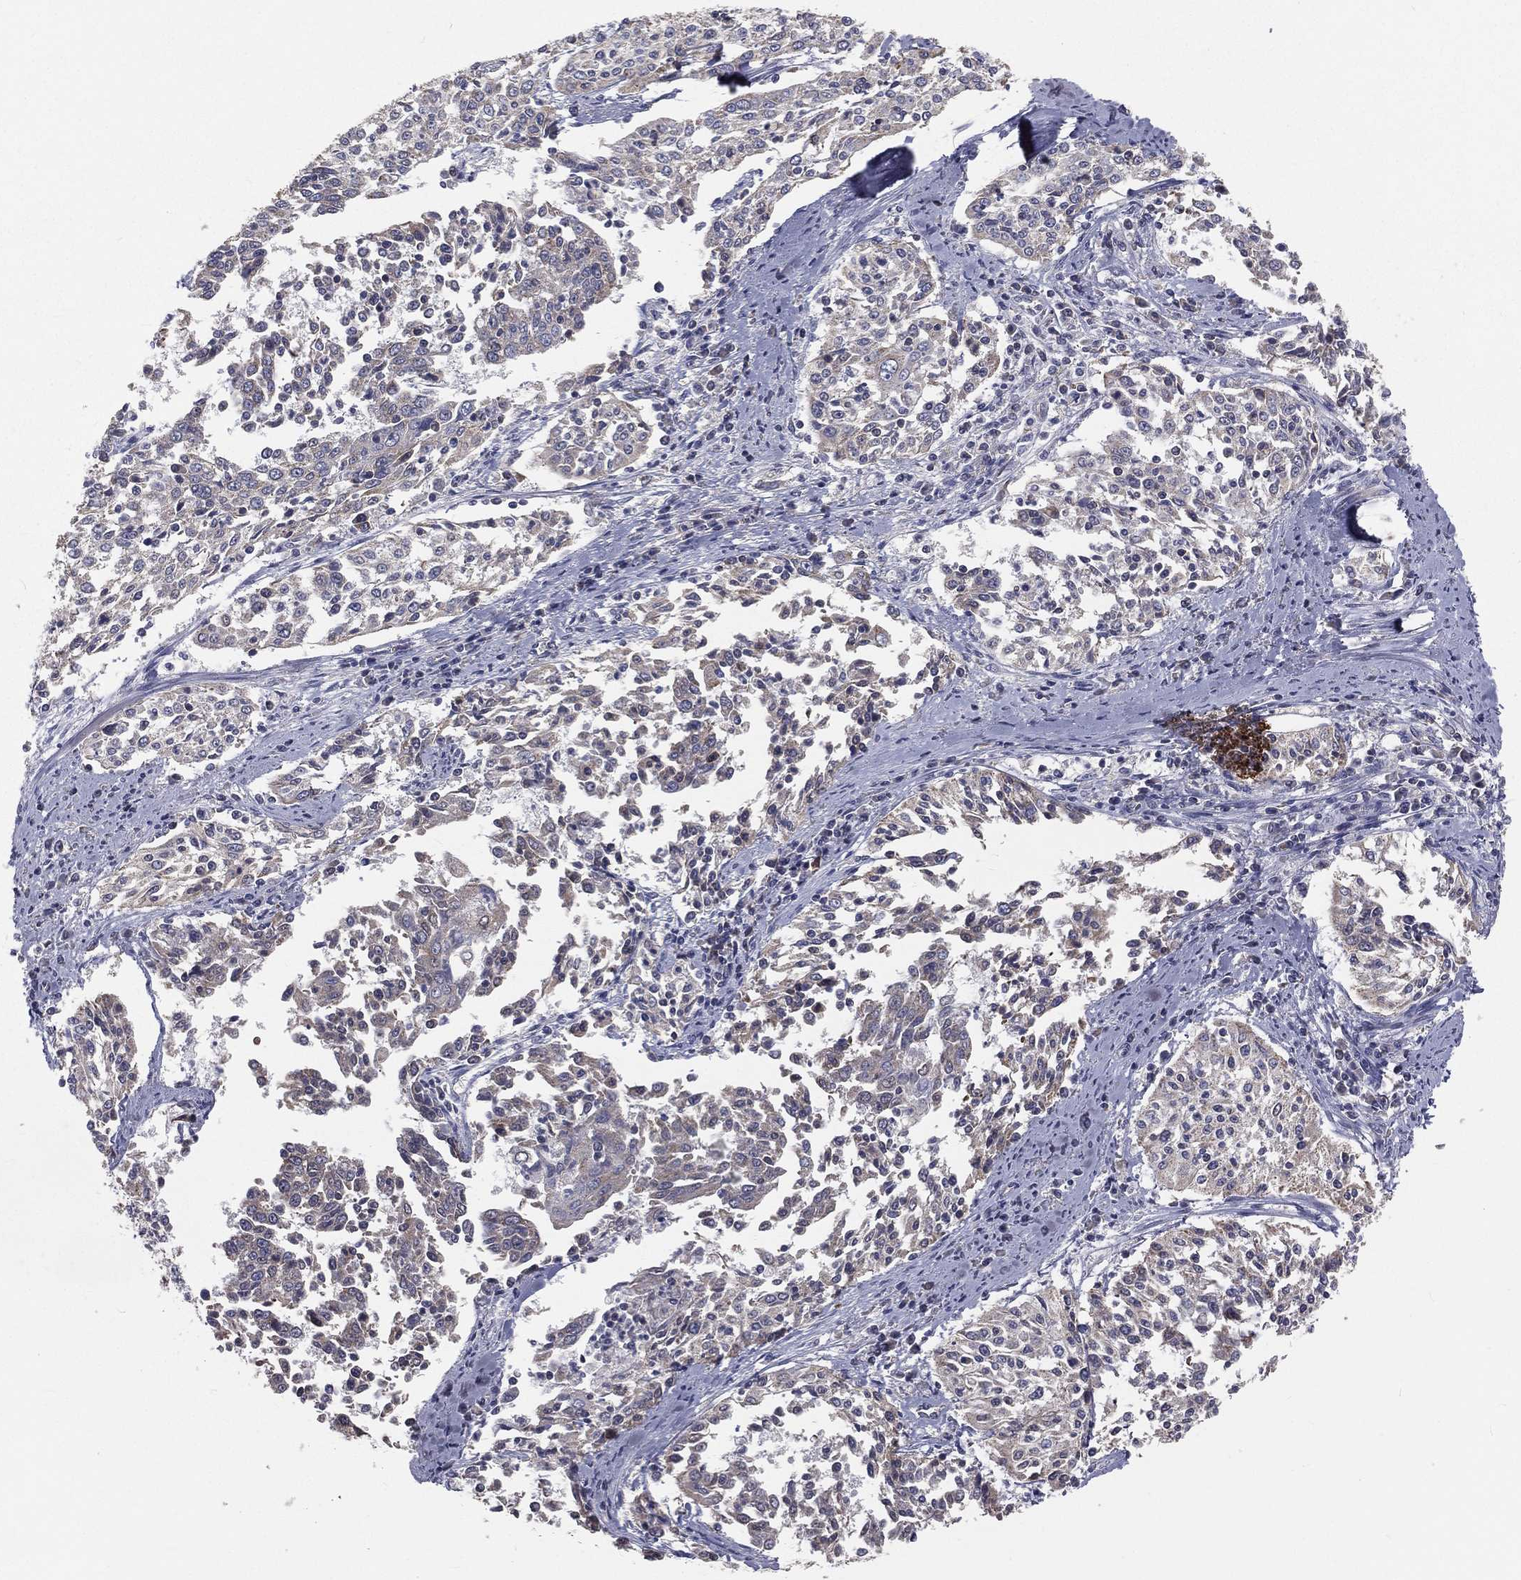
{"staining": {"intensity": "negative", "quantity": "none", "location": "none"}, "tissue": "cervical cancer", "cell_type": "Tumor cells", "image_type": "cancer", "snomed": [{"axis": "morphology", "description": "Squamous cell carcinoma, NOS"}, {"axis": "topography", "description": "Cervix"}], "caption": "DAB immunohistochemical staining of cervical cancer exhibits no significant staining in tumor cells.", "gene": "HADH", "patient": {"sex": "female", "age": 41}}